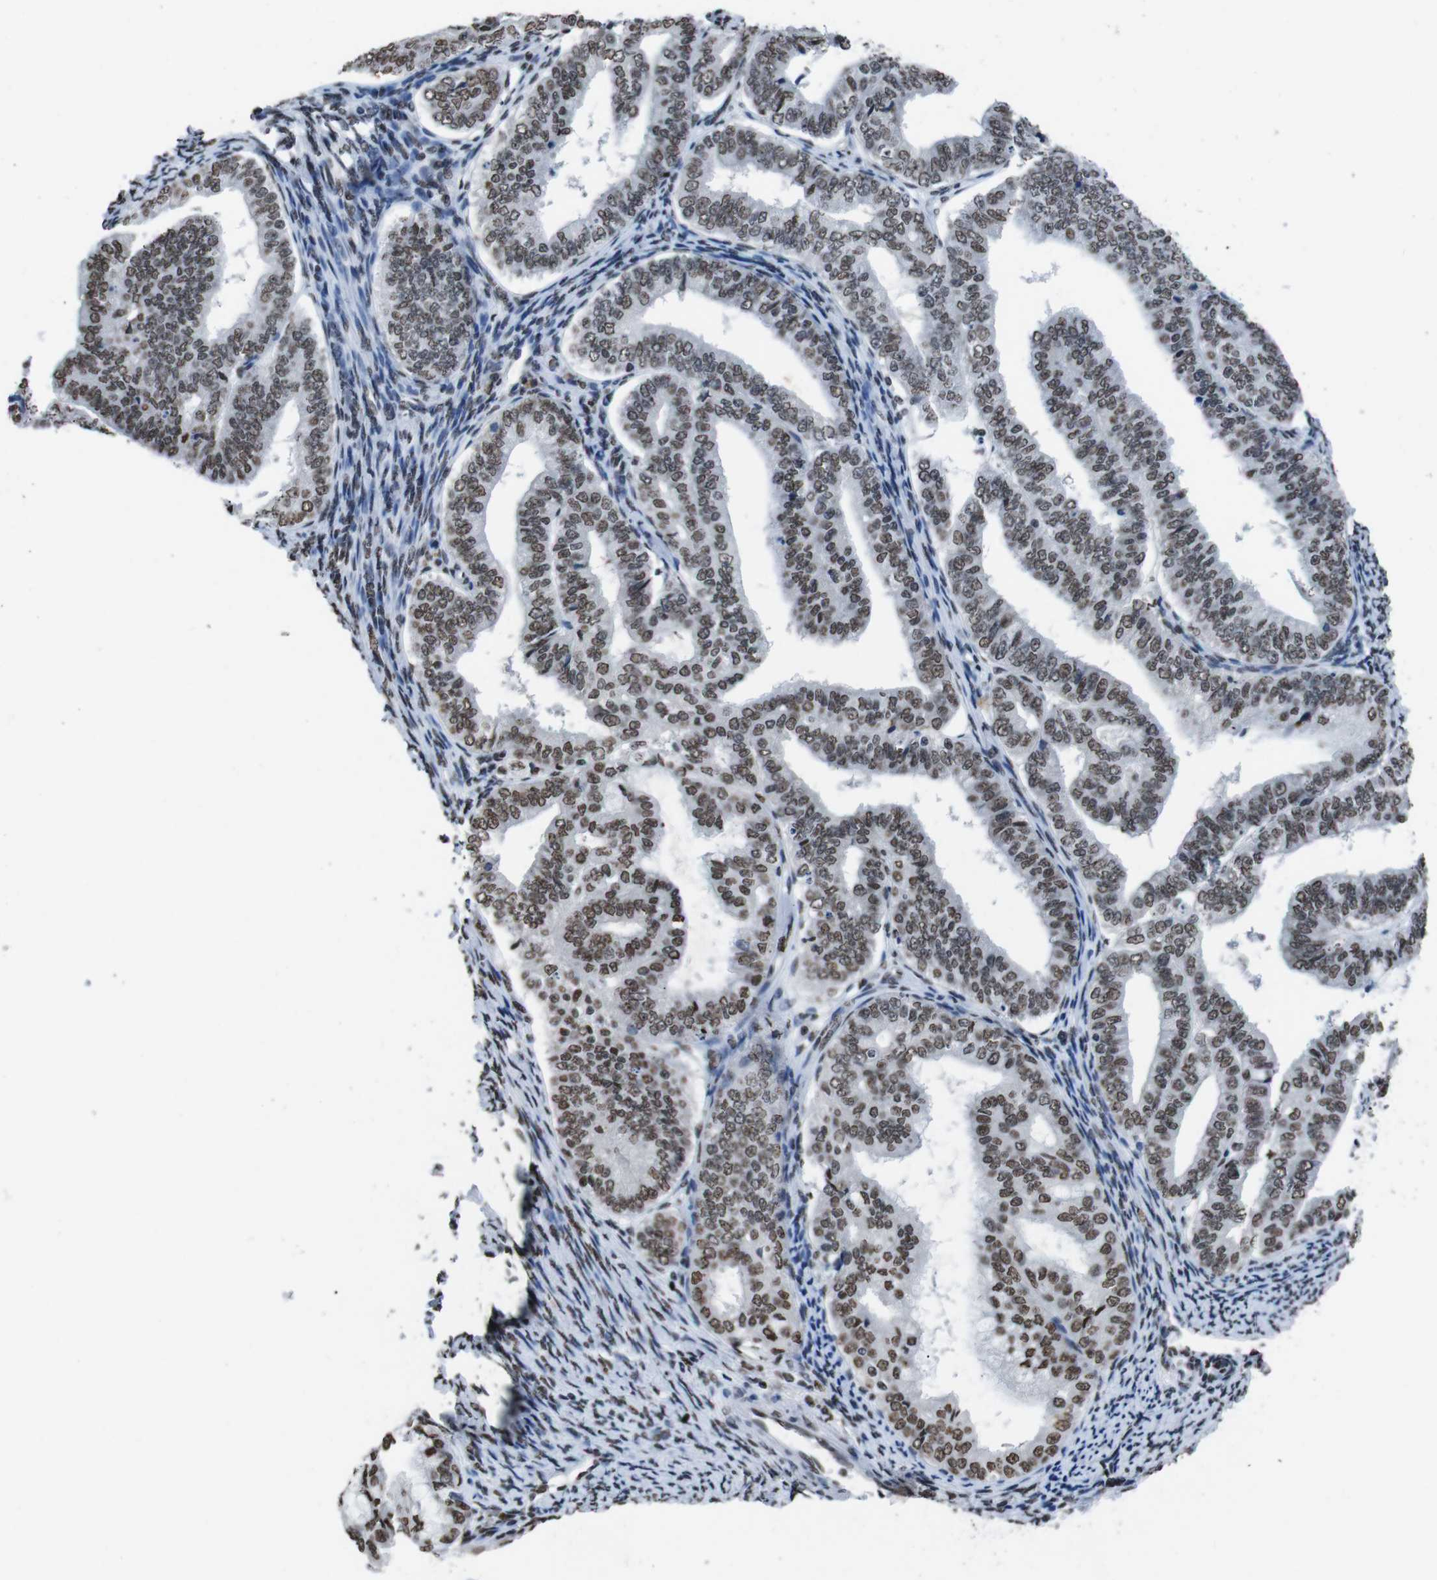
{"staining": {"intensity": "moderate", "quantity": ">75%", "location": "nuclear"}, "tissue": "endometrial cancer", "cell_type": "Tumor cells", "image_type": "cancer", "snomed": [{"axis": "morphology", "description": "Adenocarcinoma, NOS"}, {"axis": "topography", "description": "Endometrium"}], "caption": "Immunohistochemical staining of endometrial adenocarcinoma shows medium levels of moderate nuclear expression in approximately >75% of tumor cells. Immunohistochemistry (ihc) stains the protein of interest in brown and the nuclei are stained blue.", "gene": "PIP4P2", "patient": {"sex": "female", "age": 63}}